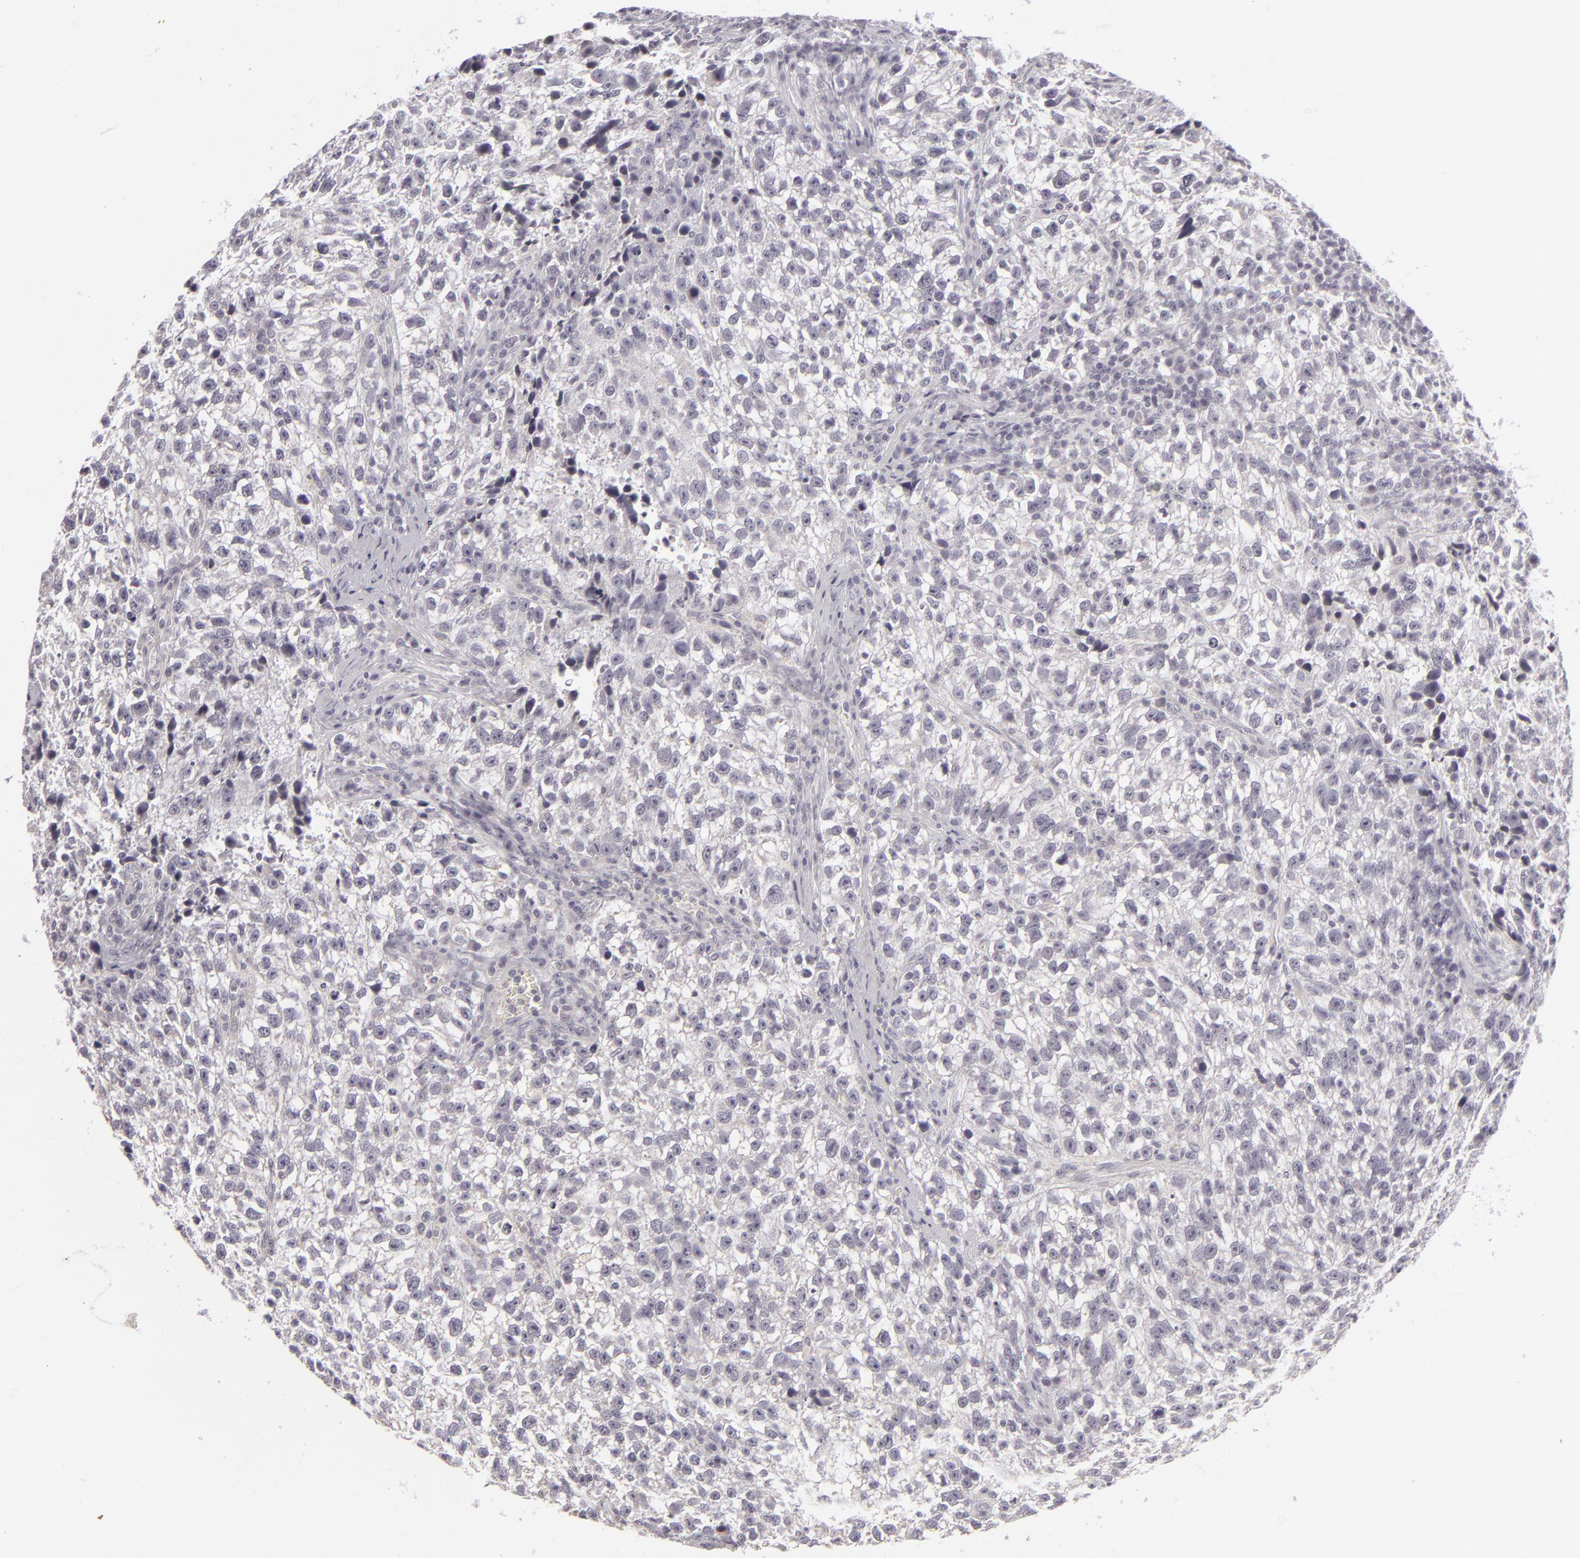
{"staining": {"intensity": "negative", "quantity": "none", "location": "none"}, "tissue": "testis cancer", "cell_type": "Tumor cells", "image_type": "cancer", "snomed": [{"axis": "morphology", "description": "Seminoma, NOS"}, {"axis": "topography", "description": "Testis"}], "caption": "Testis cancer (seminoma) was stained to show a protein in brown. There is no significant expression in tumor cells. (DAB immunohistochemistry (IHC) visualized using brightfield microscopy, high magnification).", "gene": "SIX1", "patient": {"sex": "male", "age": 38}}